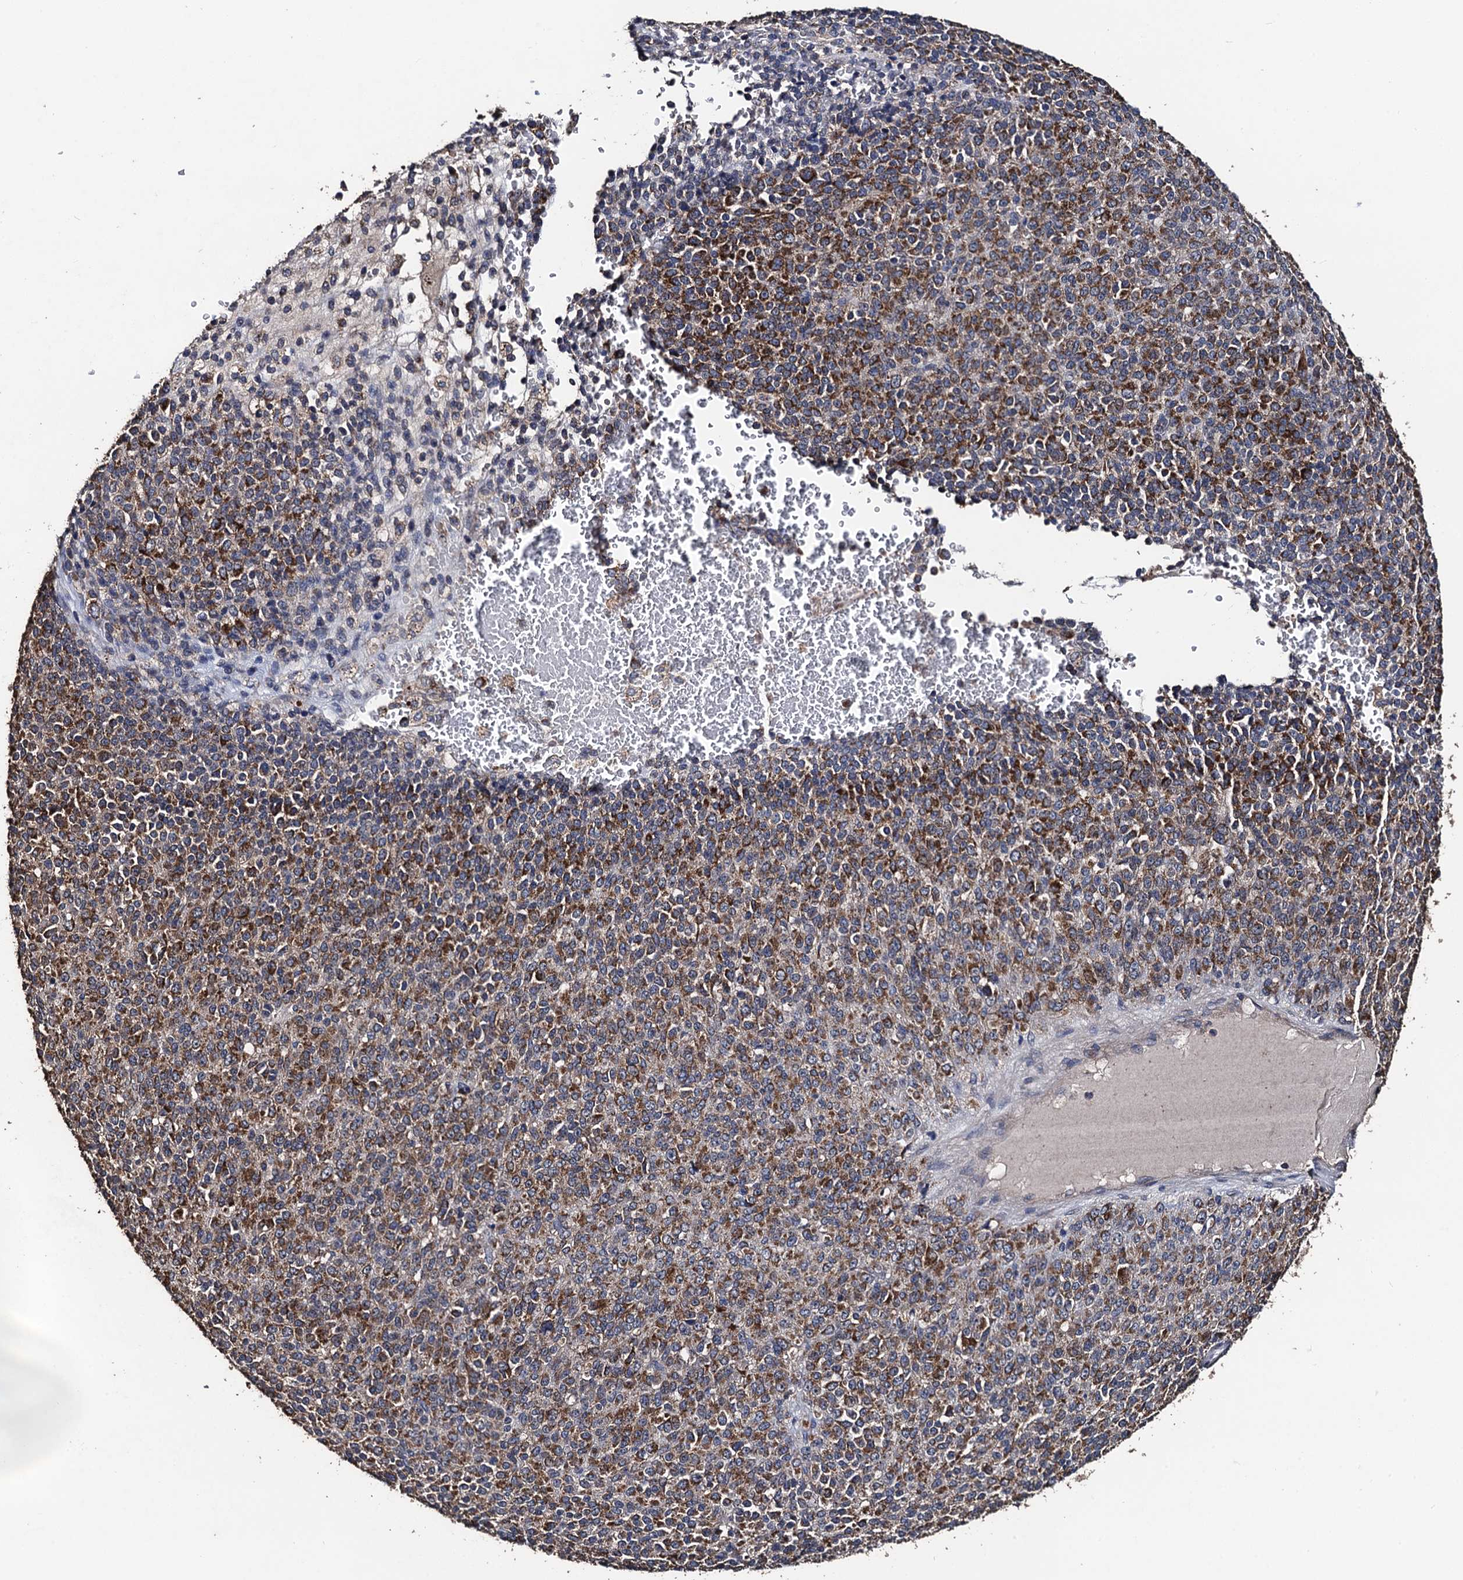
{"staining": {"intensity": "moderate", "quantity": ">75%", "location": "cytoplasmic/membranous"}, "tissue": "melanoma", "cell_type": "Tumor cells", "image_type": "cancer", "snomed": [{"axis": "morphology", "description": "Malignant melanoma, Metastatic site"}, {"axis": "topography", "description": "Brain"}], "caption": "Tumor cells display medium levels of moderate cytoplasmic/membranous expression in approximately >75% of cells in melanoma. The staining is performed using DAB (3,3'-diaminobenzidine) brown chromogen to label protein expression. The nuclei are counter-stained blue using hematoxylin.", "gene": "PPTC7", "patient": {"sex": "female", "age": 56}}